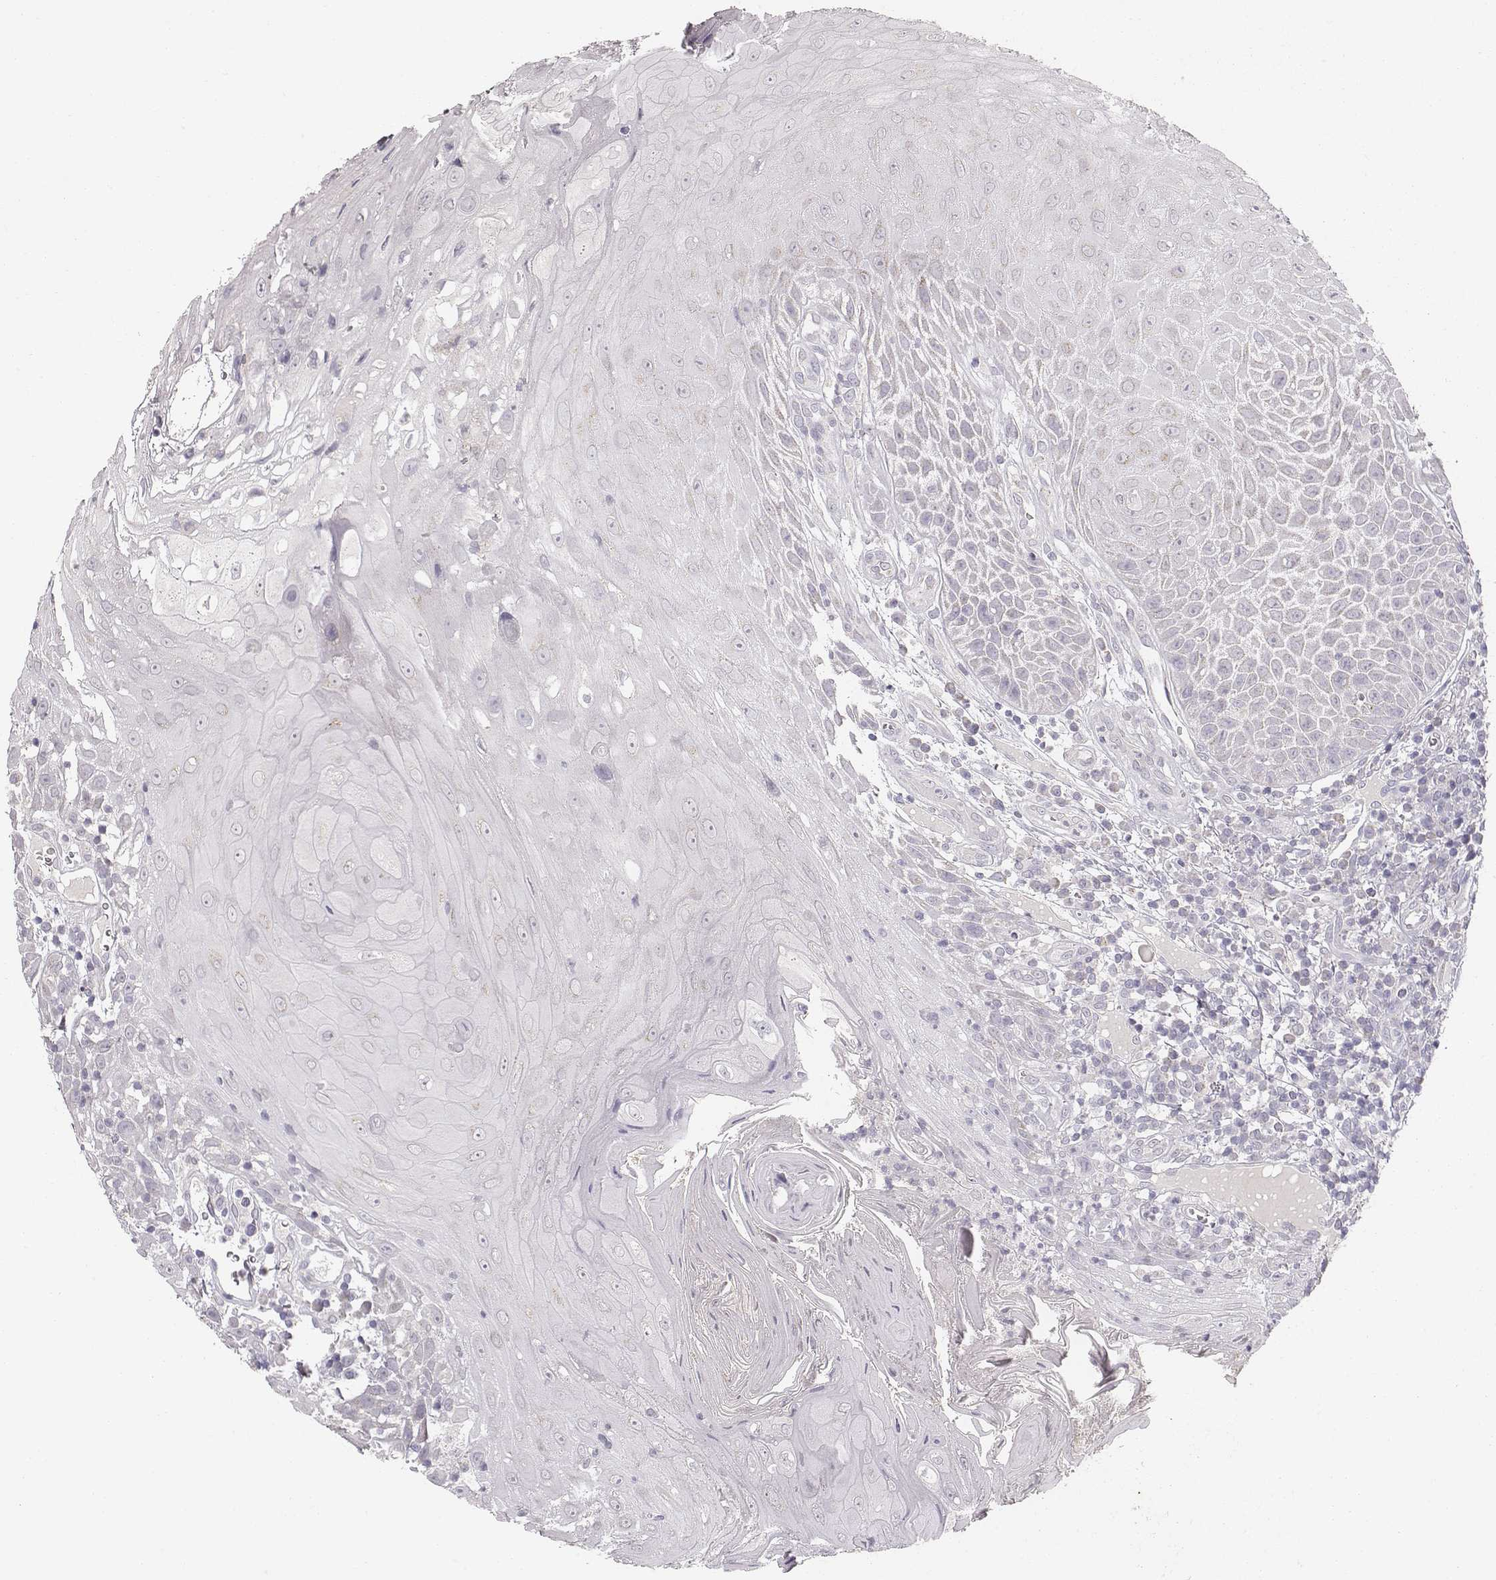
{"staining": {"intensity": "negative", "quantity": "none", "location": "none"}, "tissue": "head and neck cancer", "cell_type": "Tumor cells", "image_type": "cancer", "snomed": [{"axis": "morphology", "description": "Squamous cell carcinoma, NOS"}, {"axis": "topography", "description": "Head-Neck"}], "caption": "This is an IHC image of human squamous cell carcinoma (head and neck). There is no positivity in tumor cells.", "gene": "ABCD3", "patient": {"sex": "male", "age": 52}}